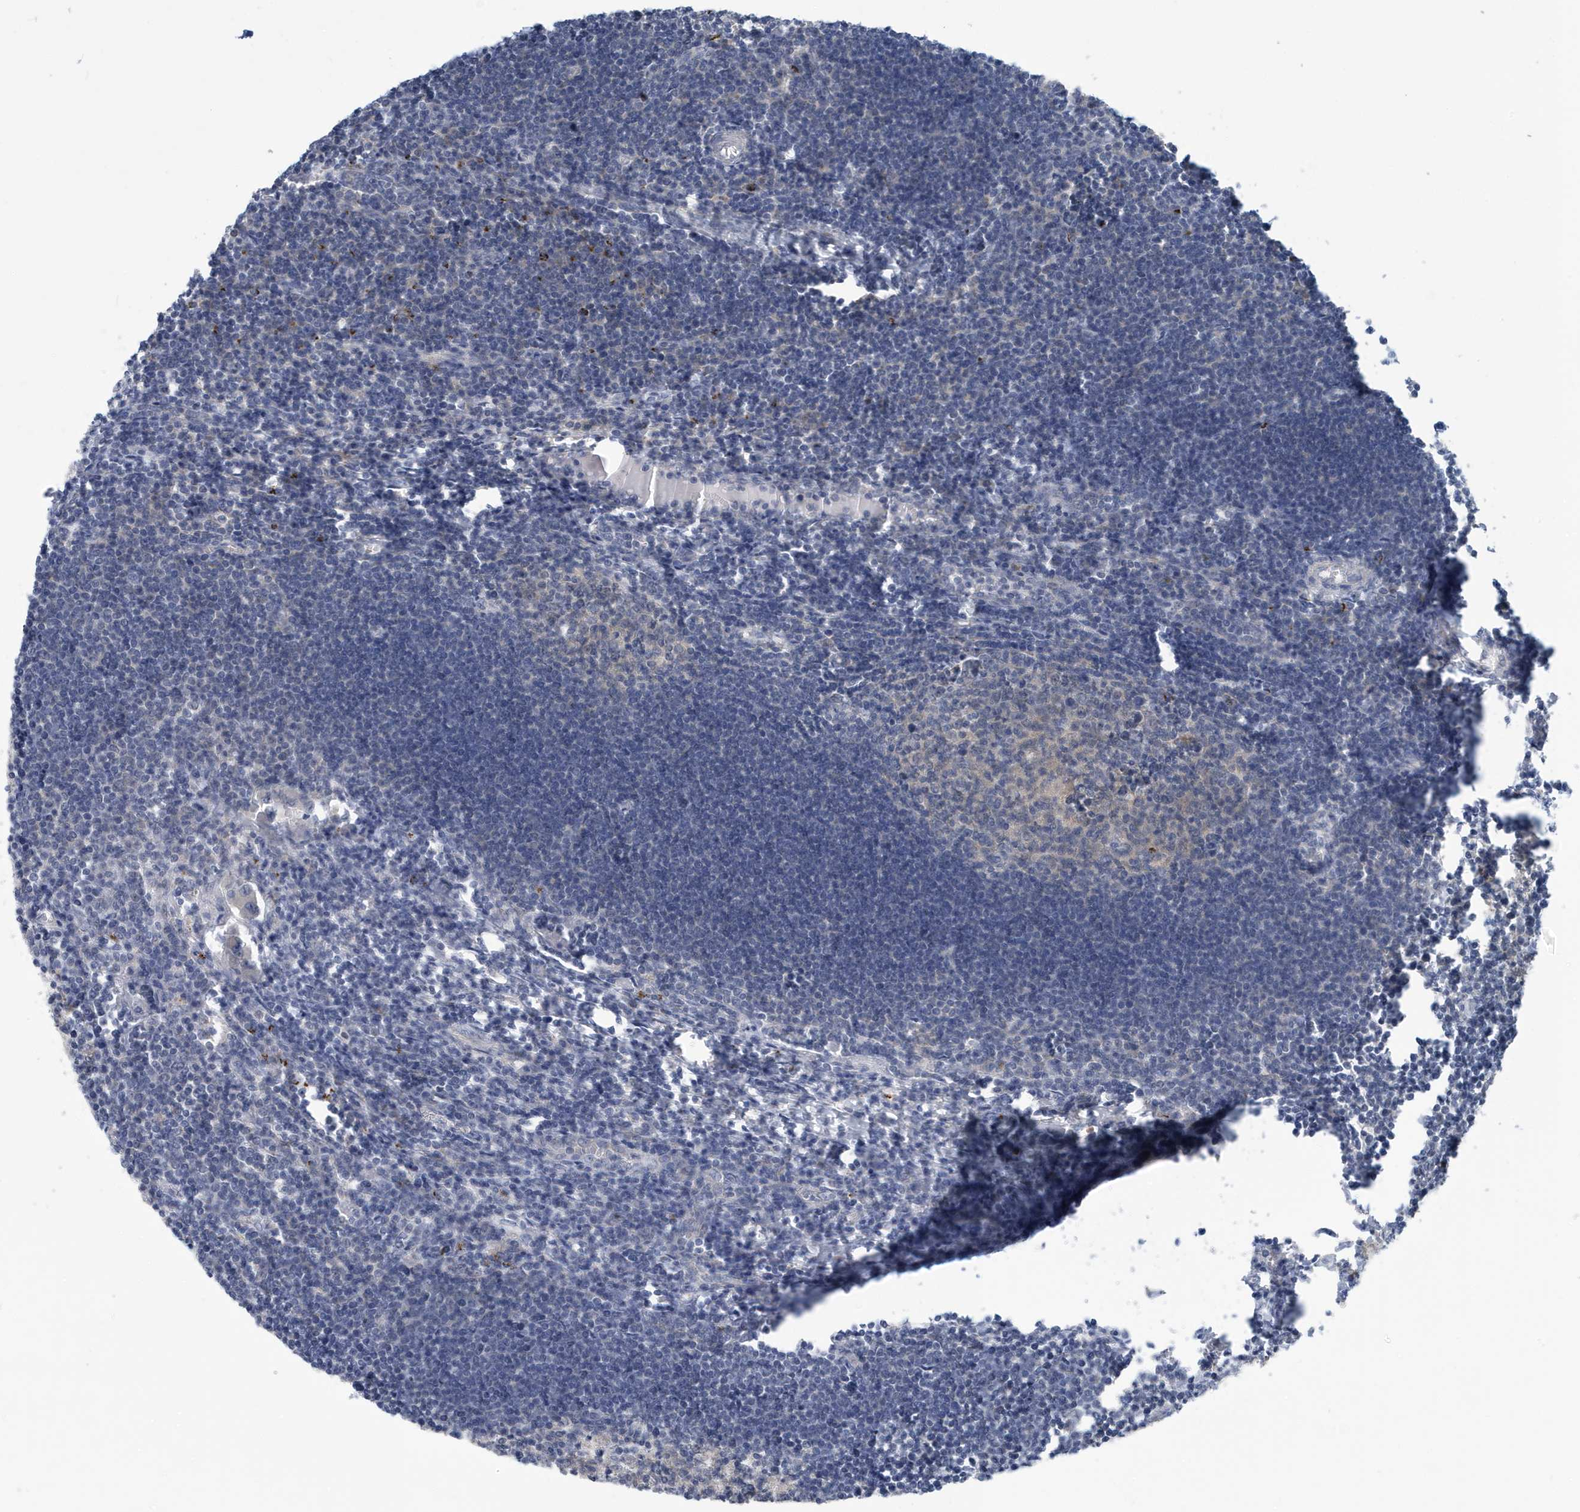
{"staining": {"intensity": "negative", "quantity": "none", "location": "none"}, "tissue": "lymph node", "cell_type": "Germinal center cells", "image_type": "normal", "snomed": [{"axis": "morphology", "description": "Normal tissue, NOS"}, {"axis": "morphology", "description": "Malignant melanoma, Metastatic site"}, {"axis": "topography", "description": "Lymph node"}], "caption": "Image shows no significant protein positivity in germinal center cells of benign lymph node. The staining was performed using DAB (3,3'-diaminobenzidine) to visualize the protein expression in brown, while the nuclei were stained in blue with hematoxylin (Magnification: 20x).", "gene": "VTA1", "patient": {"sex": "male", "age": 41}}